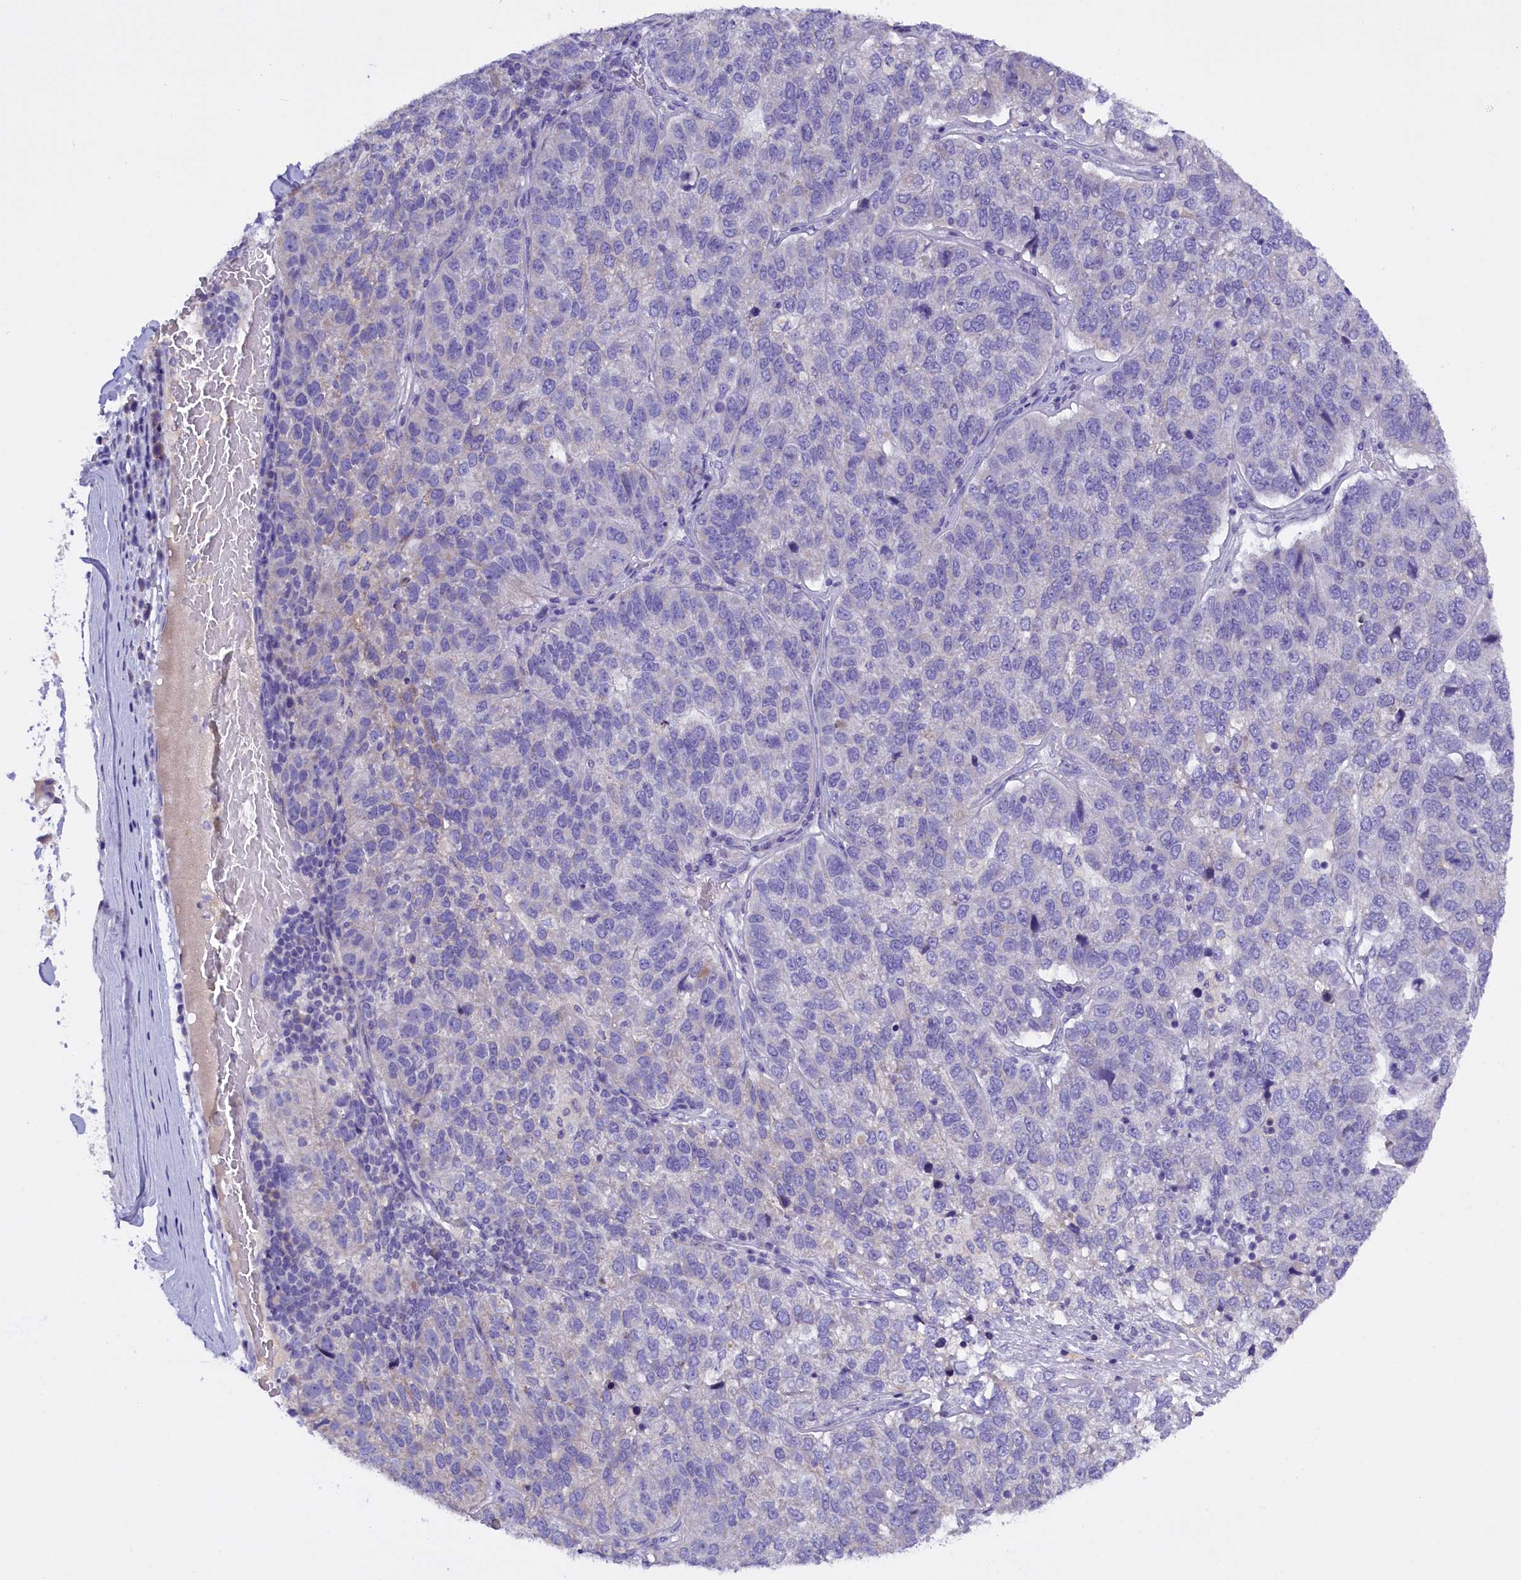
{"staining": {"intensity": "negative", "quantity": "none", "location": "none"}, "tissue": "pancreatic cancer", "cell_type": "Tumor cells", "image_type": "cancer", "snomed": [{"axis": "morphology", "description": "Adenocarcinoma, NOS"}, {"axis": "topography", "description": "Pancreas"}], "caption": "IHC photomicrograph of human adenocarcinoma (pancreatic) stained for a protein (brown), which reveals no positivity in tumor cells.", "gene": "RTTN", "patient": {"sex": "female", "age": 61}}